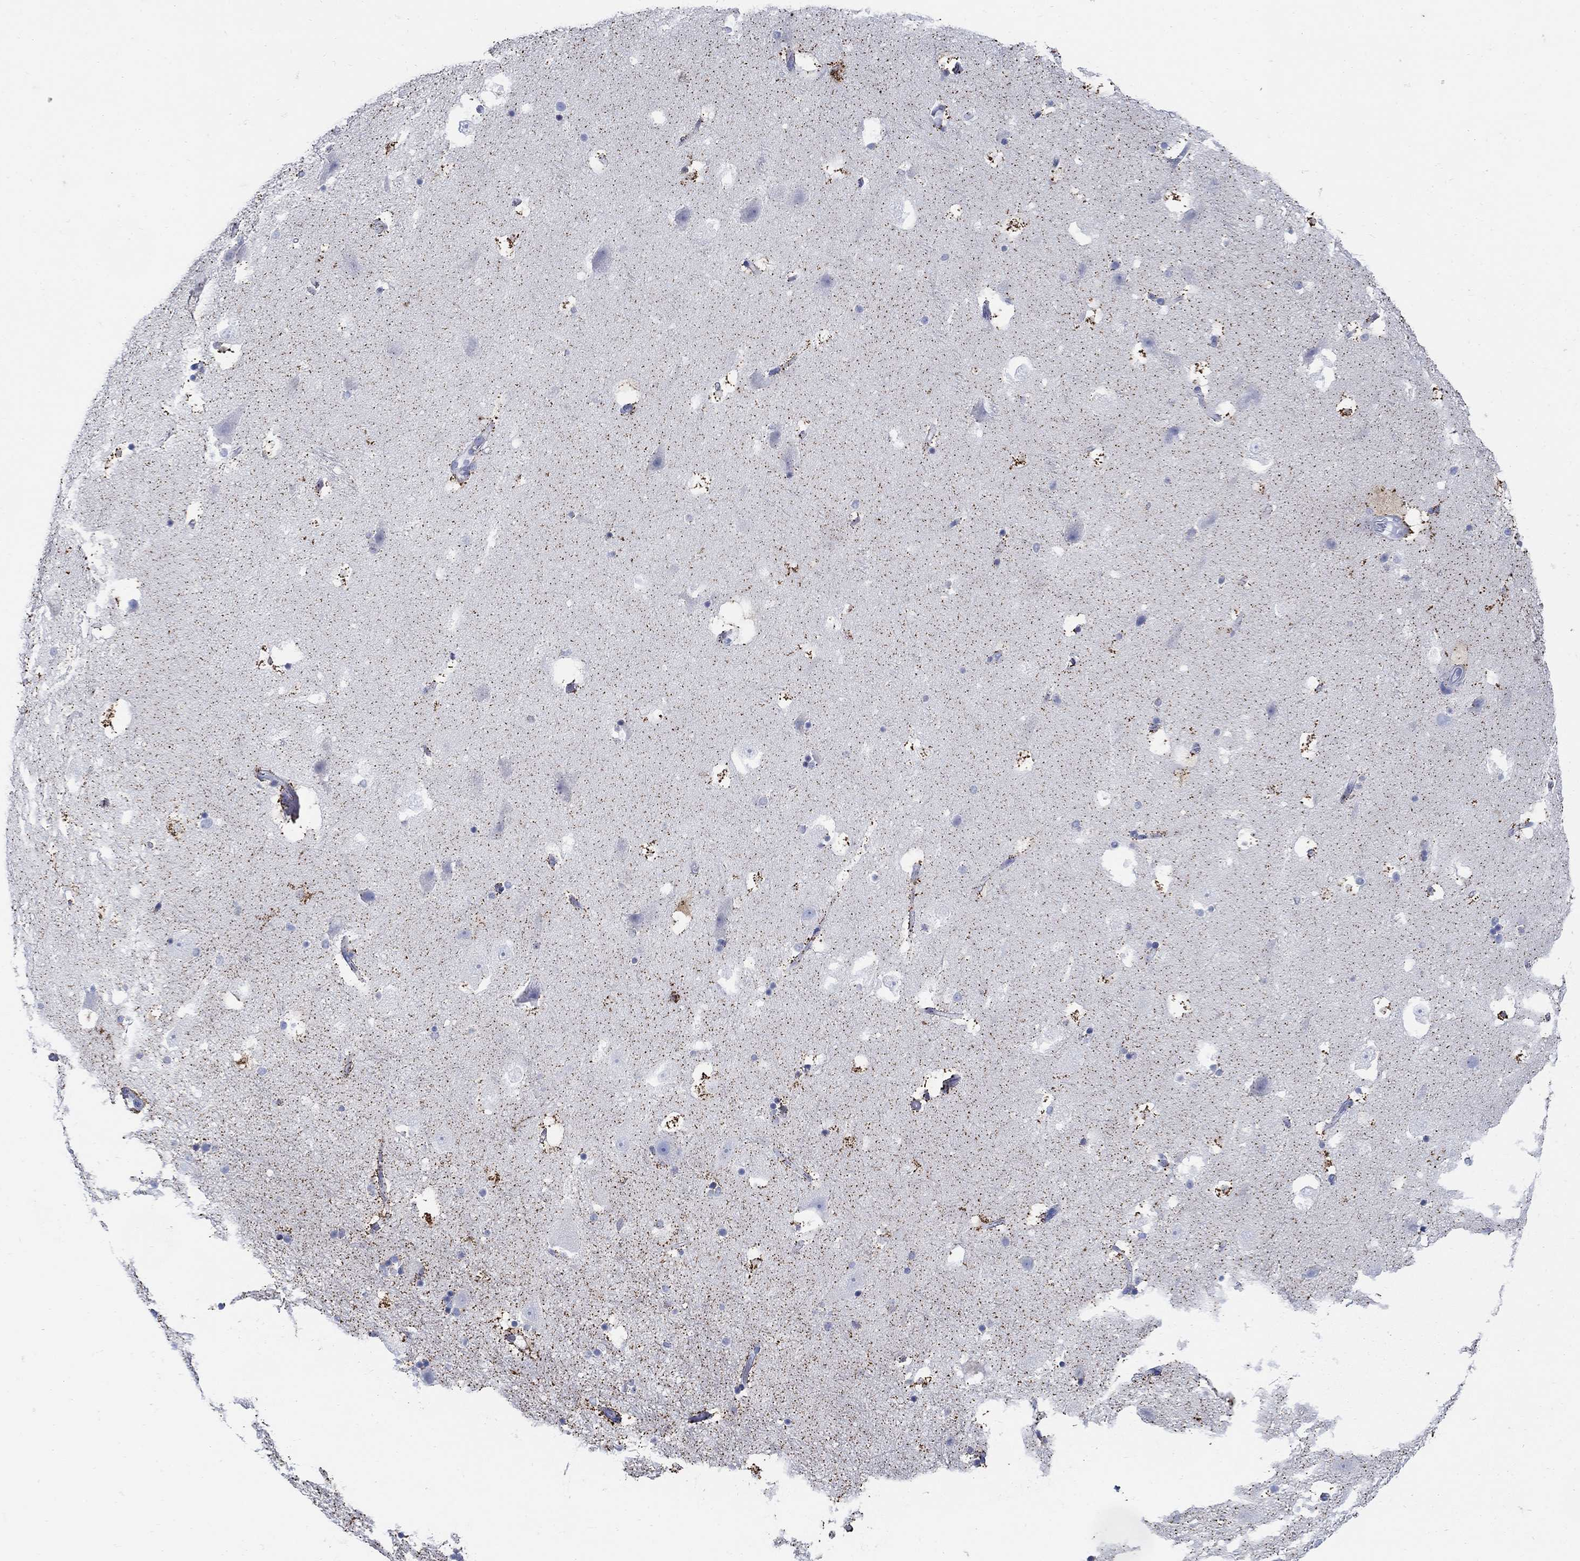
{"staining": {"intensity": "strong", "quantity": "25%-75%", "location": "cytoplasmic/membranous"}, "tissue": "hippocampus", "cell_type": "Glial cells", "image_type": "normal", "snomed": [{"axis": "morphology", "description": "Normal tissue, NOS"}, {"axis": "topography", "description": "Hippocampus"}], "caption": "Brown immunohistochemical staining in normal hippocampus shows strong cytoplasmic/membranous expression in approximately 25%-75% of glial cells. The staining was performed using DAB to visualize the protein expression in brown, while the nuclei were stained in blue with hematoxylin (Magnification: 20x).", "gene": "ZDHHC14", "patient": {"sex": "male", "age": 51}}